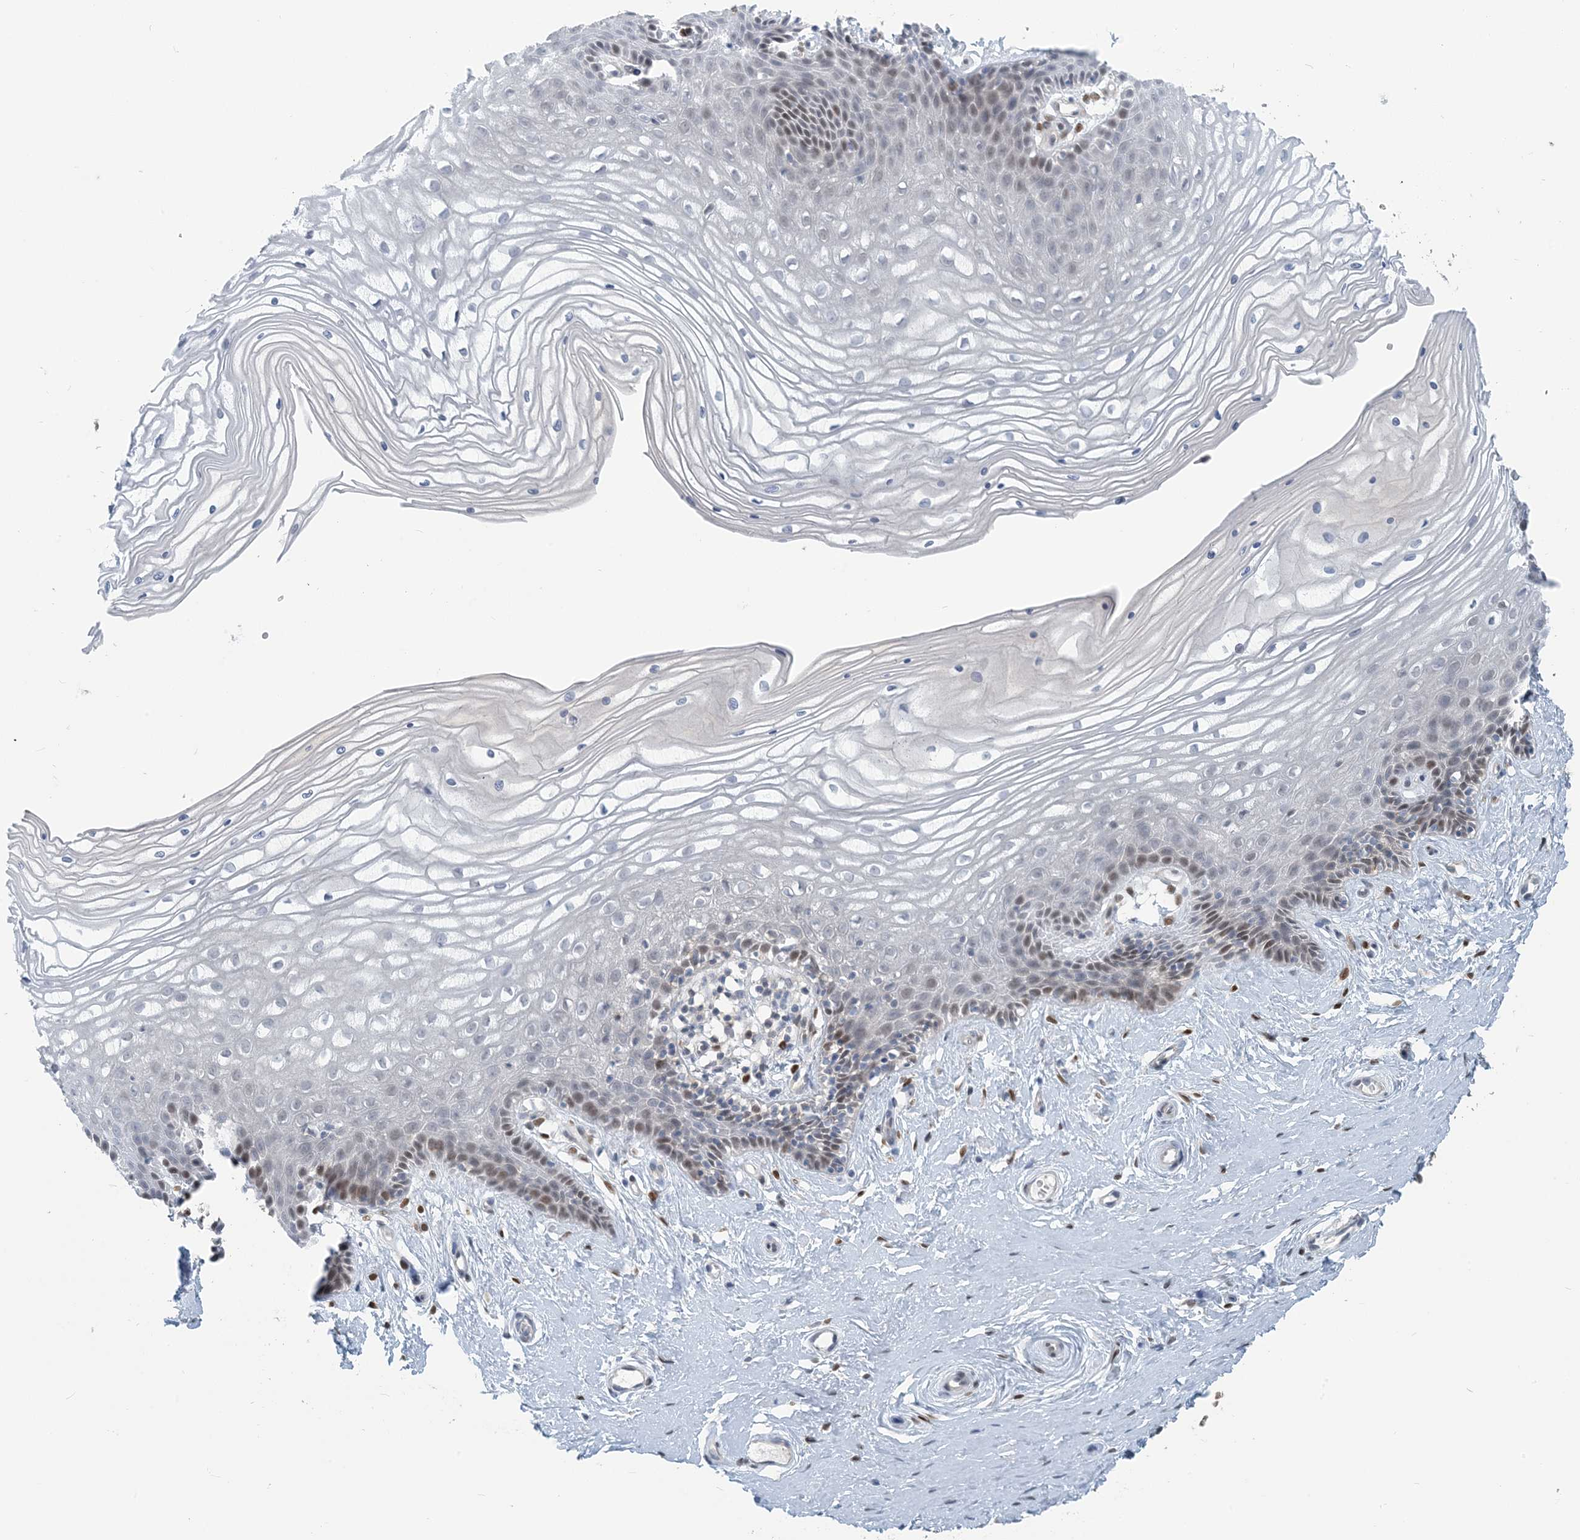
{"staining": {"intensity": "moderate", "quantity": "<25%", "location": "nuclear"}, "tissue": "vagina", "cell_type": "Squamous epithelial cells", "image_type": "normal", "snomed": [{"axis": "morphology", "description": "Normal tissue, NOS"}, {"axis": "topography", "description": "Vagina"}, {"axis": "topography", "description": "Cervix"}], "caption": "Protein analysis of normal vagina shows moderate nuclear positivity in about <25% of squamous epithelial cells. The staining is performed using DAB brown chromogen to label protein expression. The nuclei are counter-stained blue using hematoxylin.", "gene": "ZC3H12A", "patient": {"sex": "female", "age": 40}}